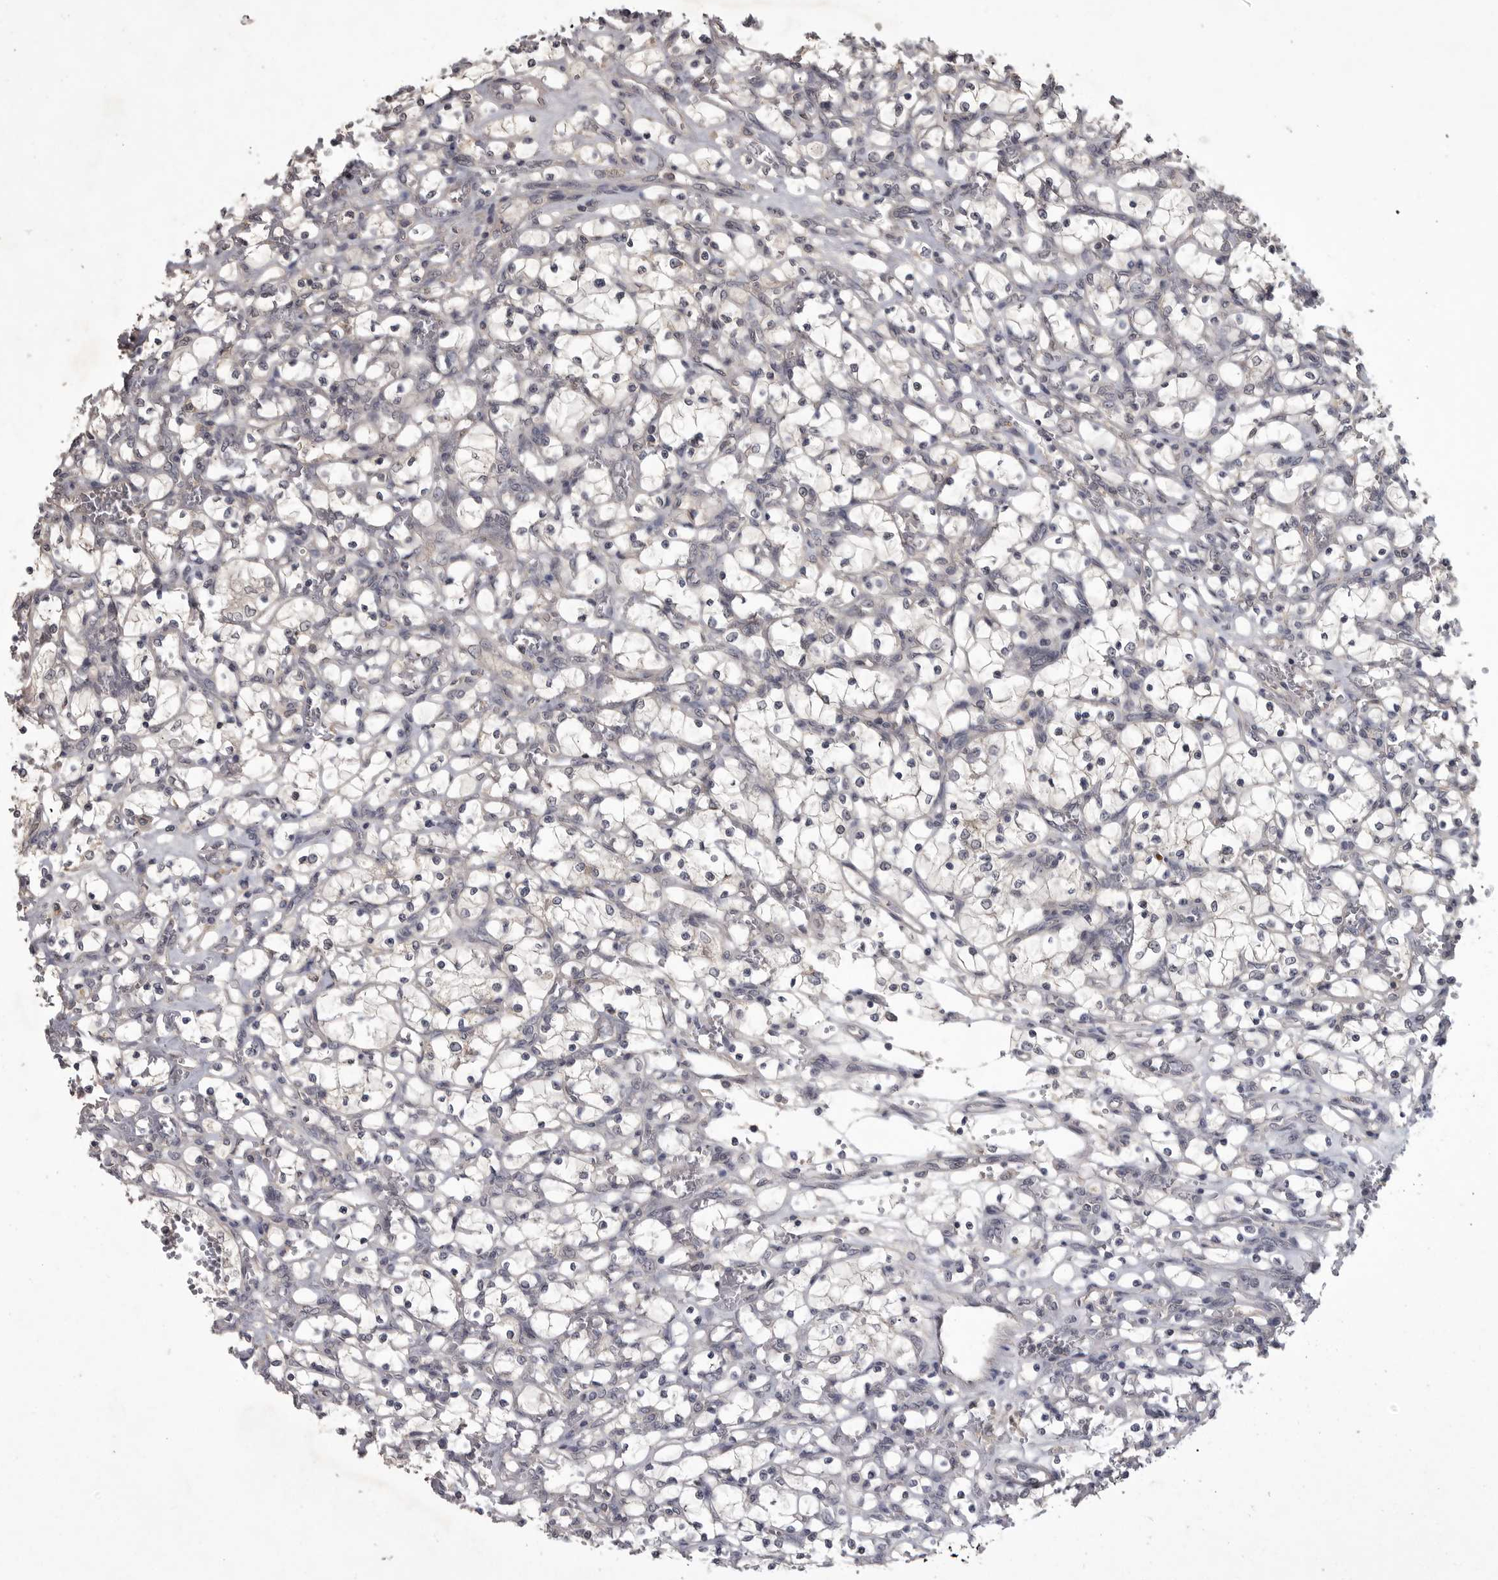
{"staining": {"intensity": "negative", "quantity": "none", "location": "none"}, "tissue": "renal cancer", "cell_type": "Tumor cells", "image_type": "cancer", "snomed": [{"axis": "morphology", "description": "Adenocarcinoma, NOS"}, {"axis": "topography", "description": "Kidney"}], "caption": "The immunohistochemistry (IHC) image has no significant expression in tumor cells of adenocarcinoma (renal) tissue. The staining was performed using DAB to visualize the protein expression in brown, while the nuclei were stained in blue with hematoxylin (Magnification: 20x).", "gene": "ZNF114", "patient": {"sex": "female", "age": 69}}